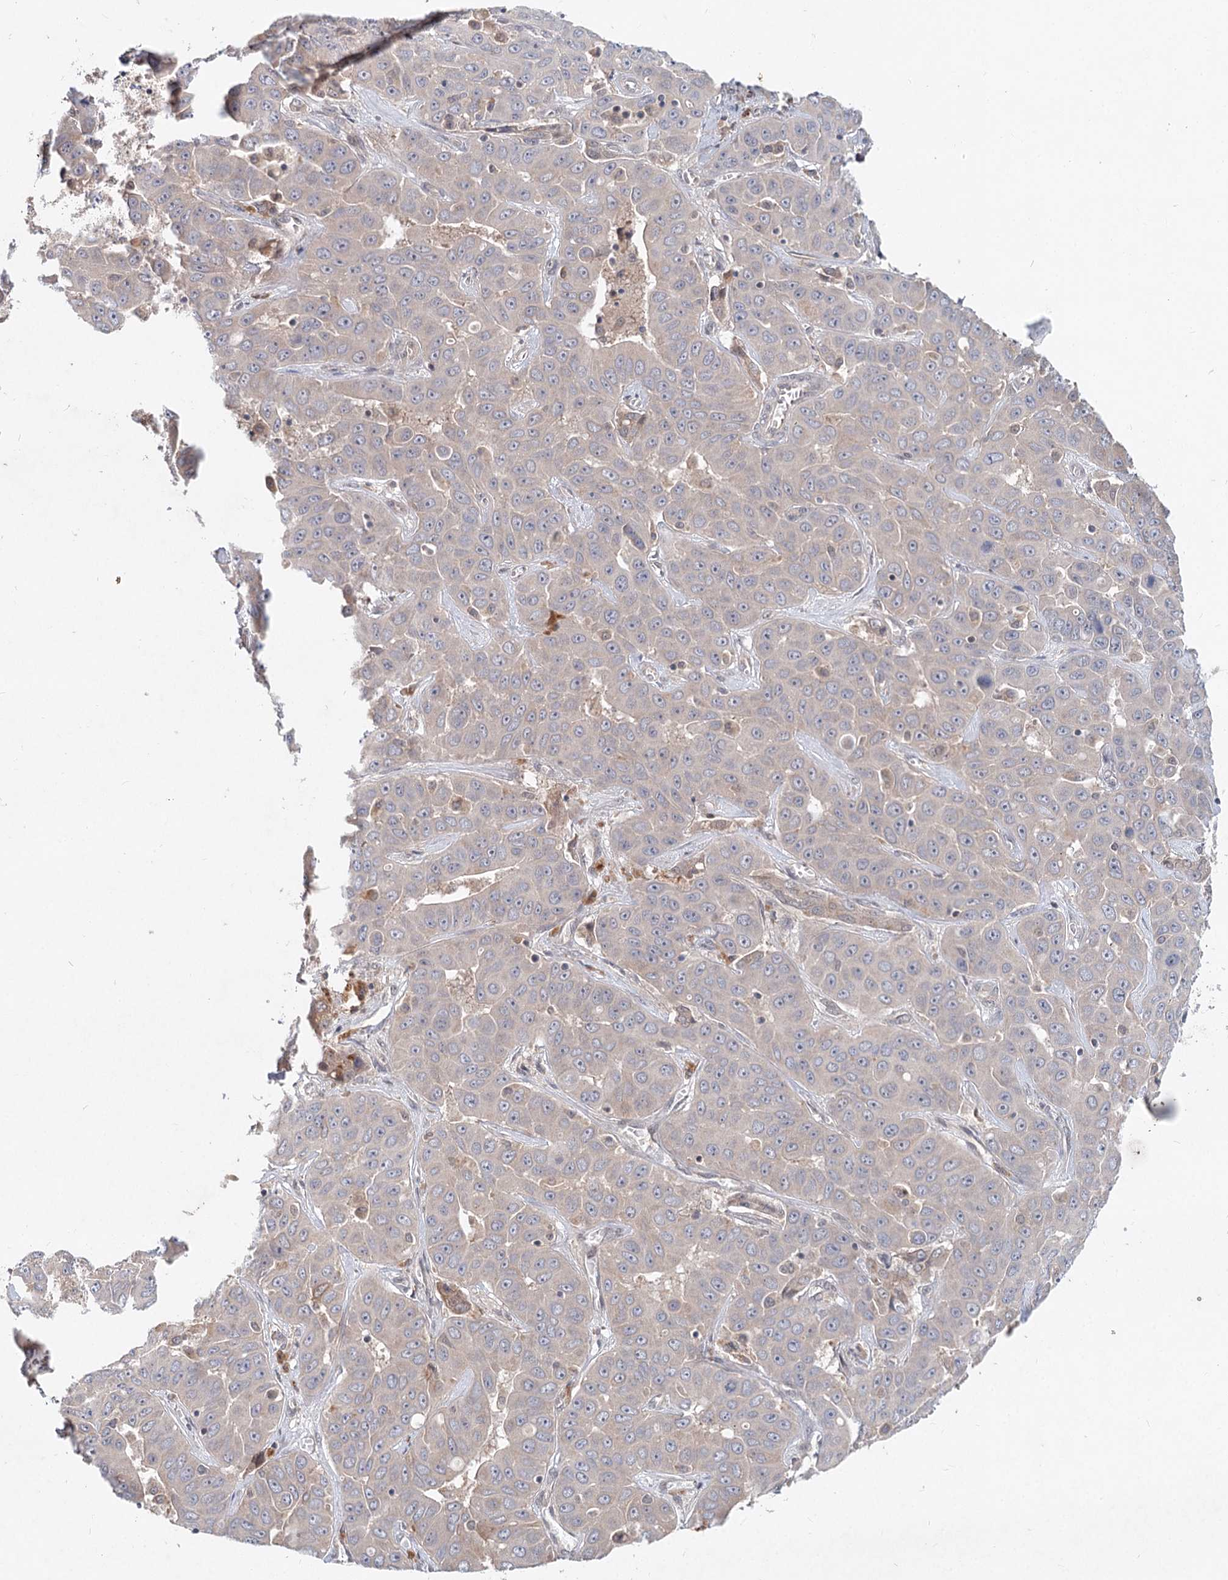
{"staining": {"intensity": "negative", "quantity": "none", "location": "none"}, "tissue": "liver cancer", "cell_type": "Tumor cells", "image_type": "cancer", "snomed": [{"axis": "morphology", "description": "Cholangiocarcinoma"}, {"axis": "topography", "description": "Liver"}], "caption": "DAB (3,3'-diaminobenzidine) immunohistochemical staining of human liver cancer shows no significant staining in tumor cells.", "gene": "AP3B1", "patient": {"sex": "female", "age": 52}}